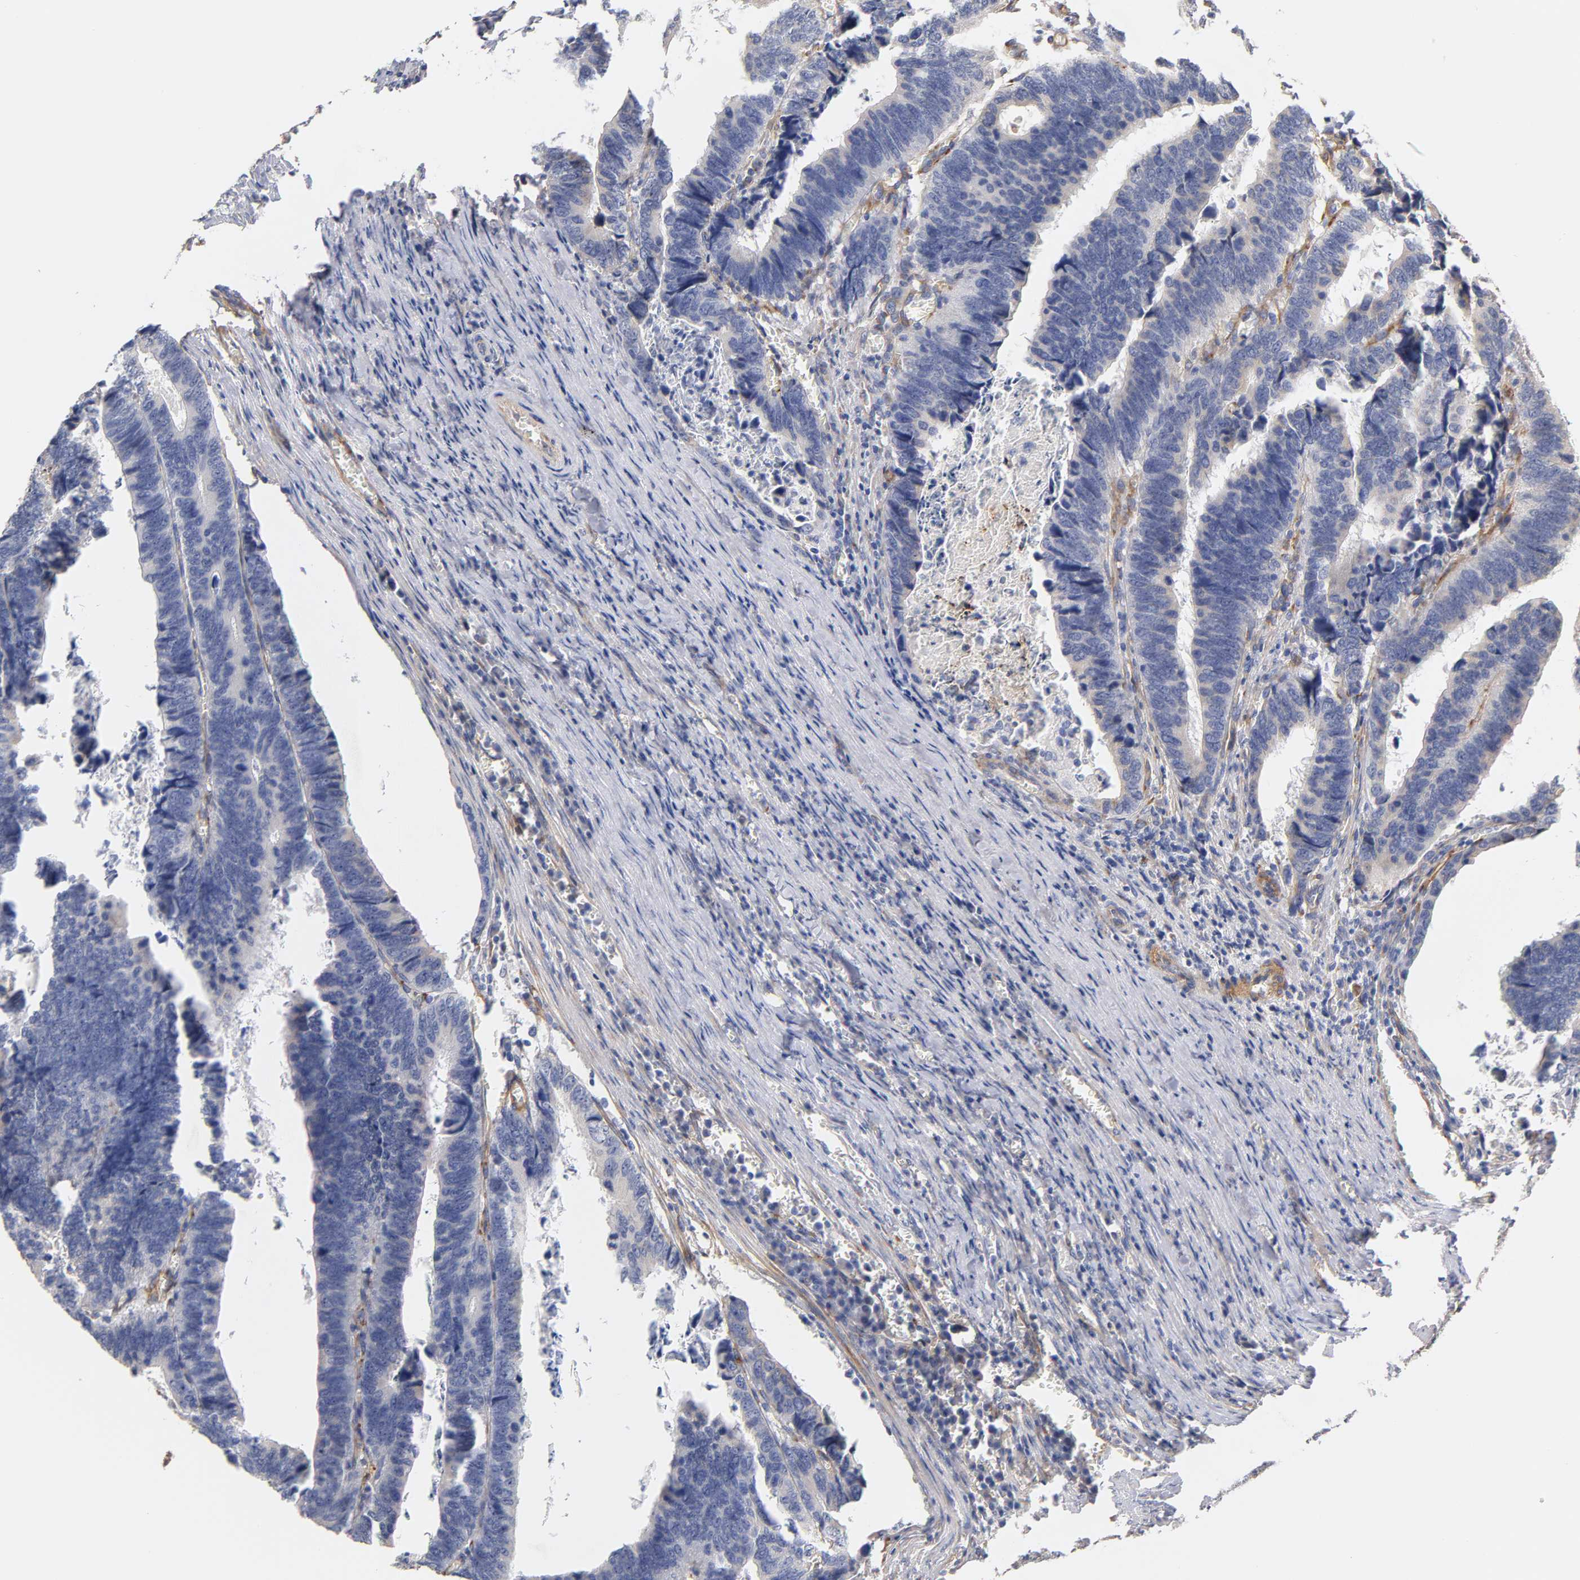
{"staining": {"intensity": "negative", "quantity": "none", "location": "none"}, "tissue": "colorectal cancer", "cell_type": "Tumor cells", "image_type": "cancer", "snomed": [{"axis": "morphology", "description": "Adenocarcinoma, NOS"}, {"axis": "topography", "description": "Colon"}], "caption": "Photomicrograph shows no significant protein positivity in tumor cells of colorectal adenocarcinoma.", "gene": "LAMB1", "patient": {"sex": "male", "age": 72}}